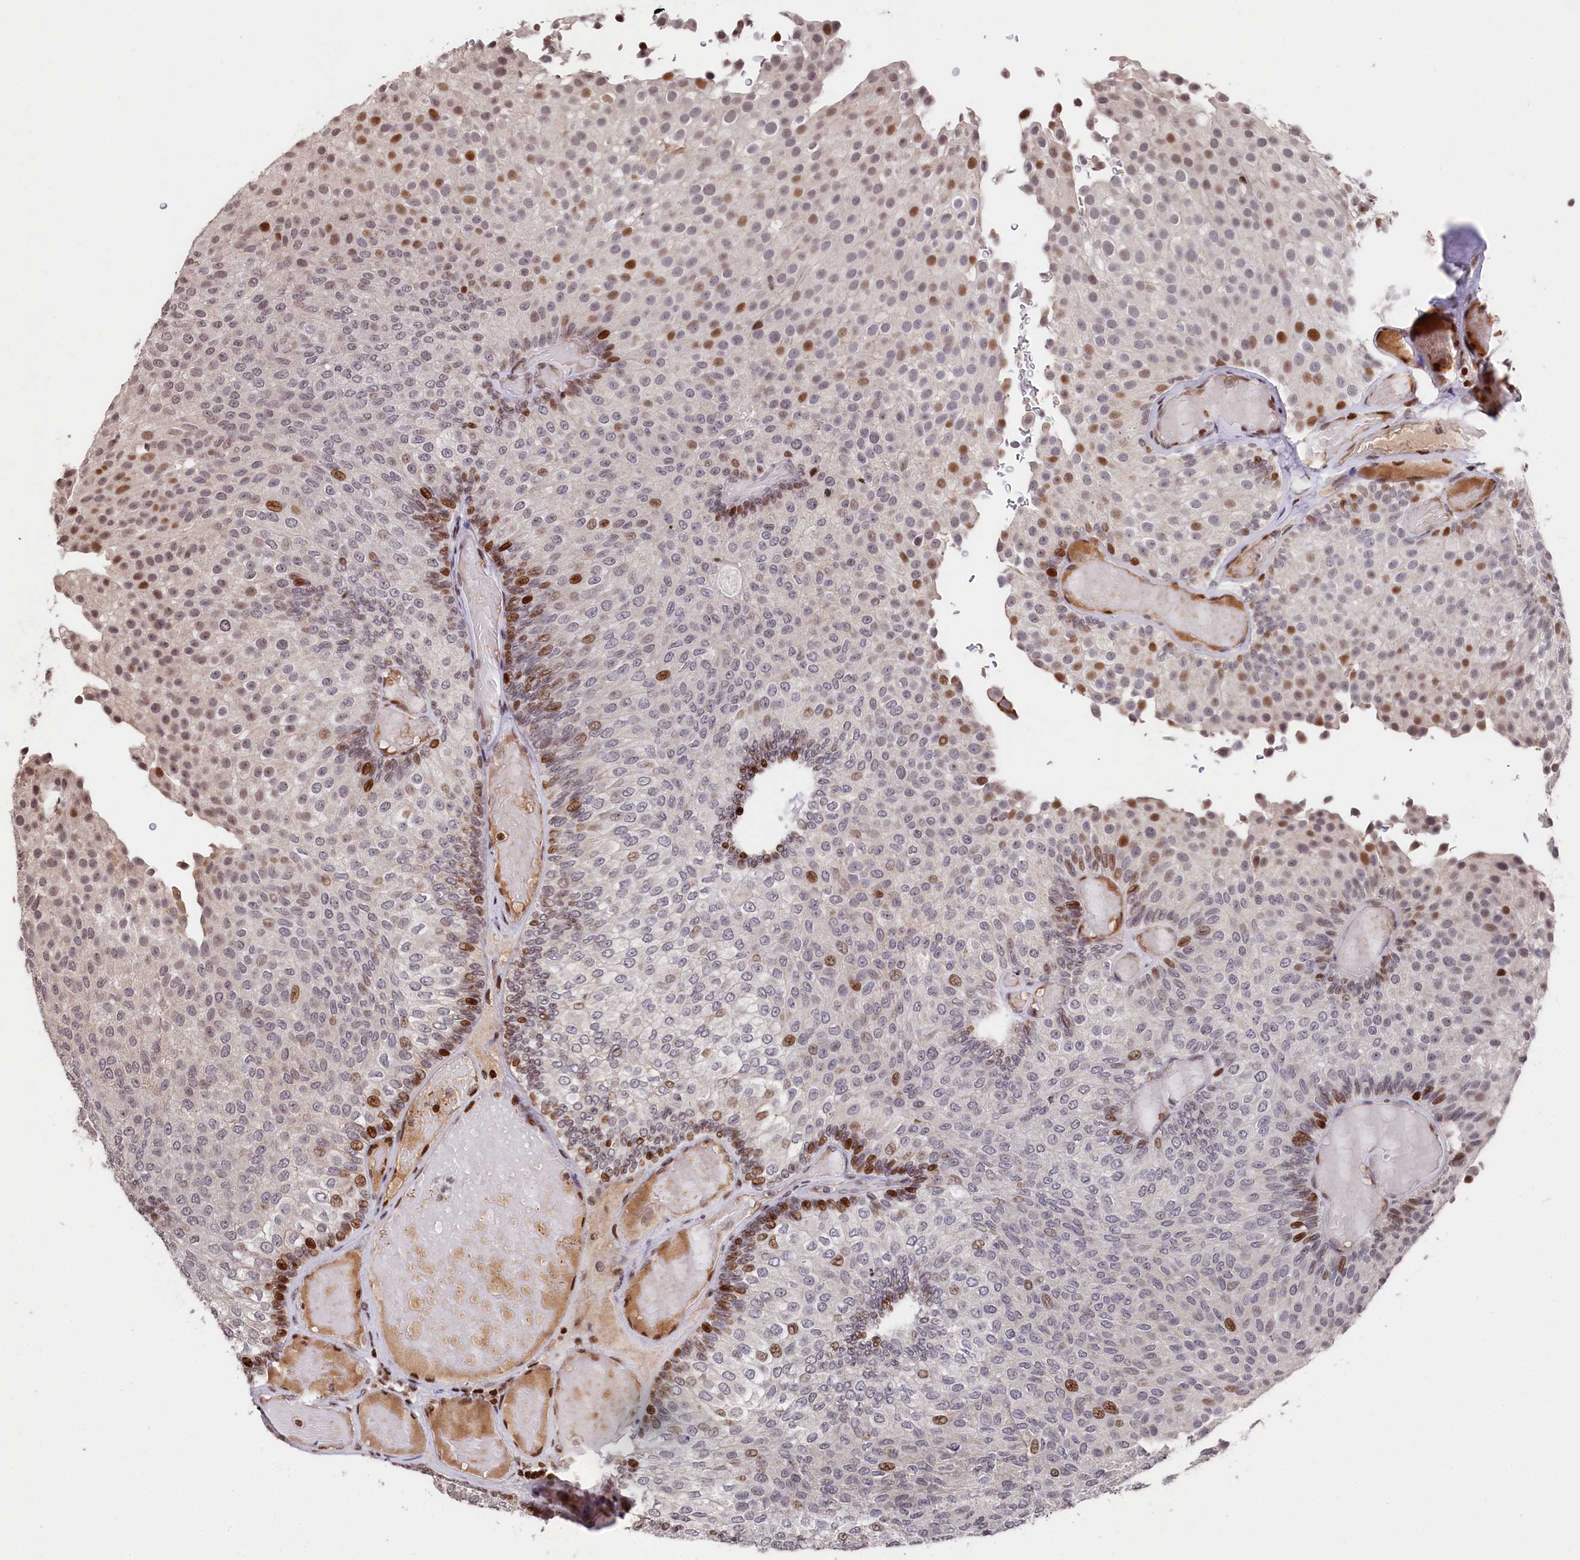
{"staining": {"intensity": "moderate", "quantity": "<25%", "location": "nuclear"}, "tissue": "urothelial cancer", "cell_type": "Tumor cells", "image_type": "cancer", "snomed": [{"axis": "morphology", "description": "Urothelial carcinoma, Low grade"}, {"axis": "topography", "description": "Urinary bladder"}], "caption": "Immunohistochemical staining of urothelial cancer demonstrates moderate nuclear protein staining in approximately <25% of tumor cells.", "gene": "MCF2L2", "patient": {"sex": "male", "age": 78}}